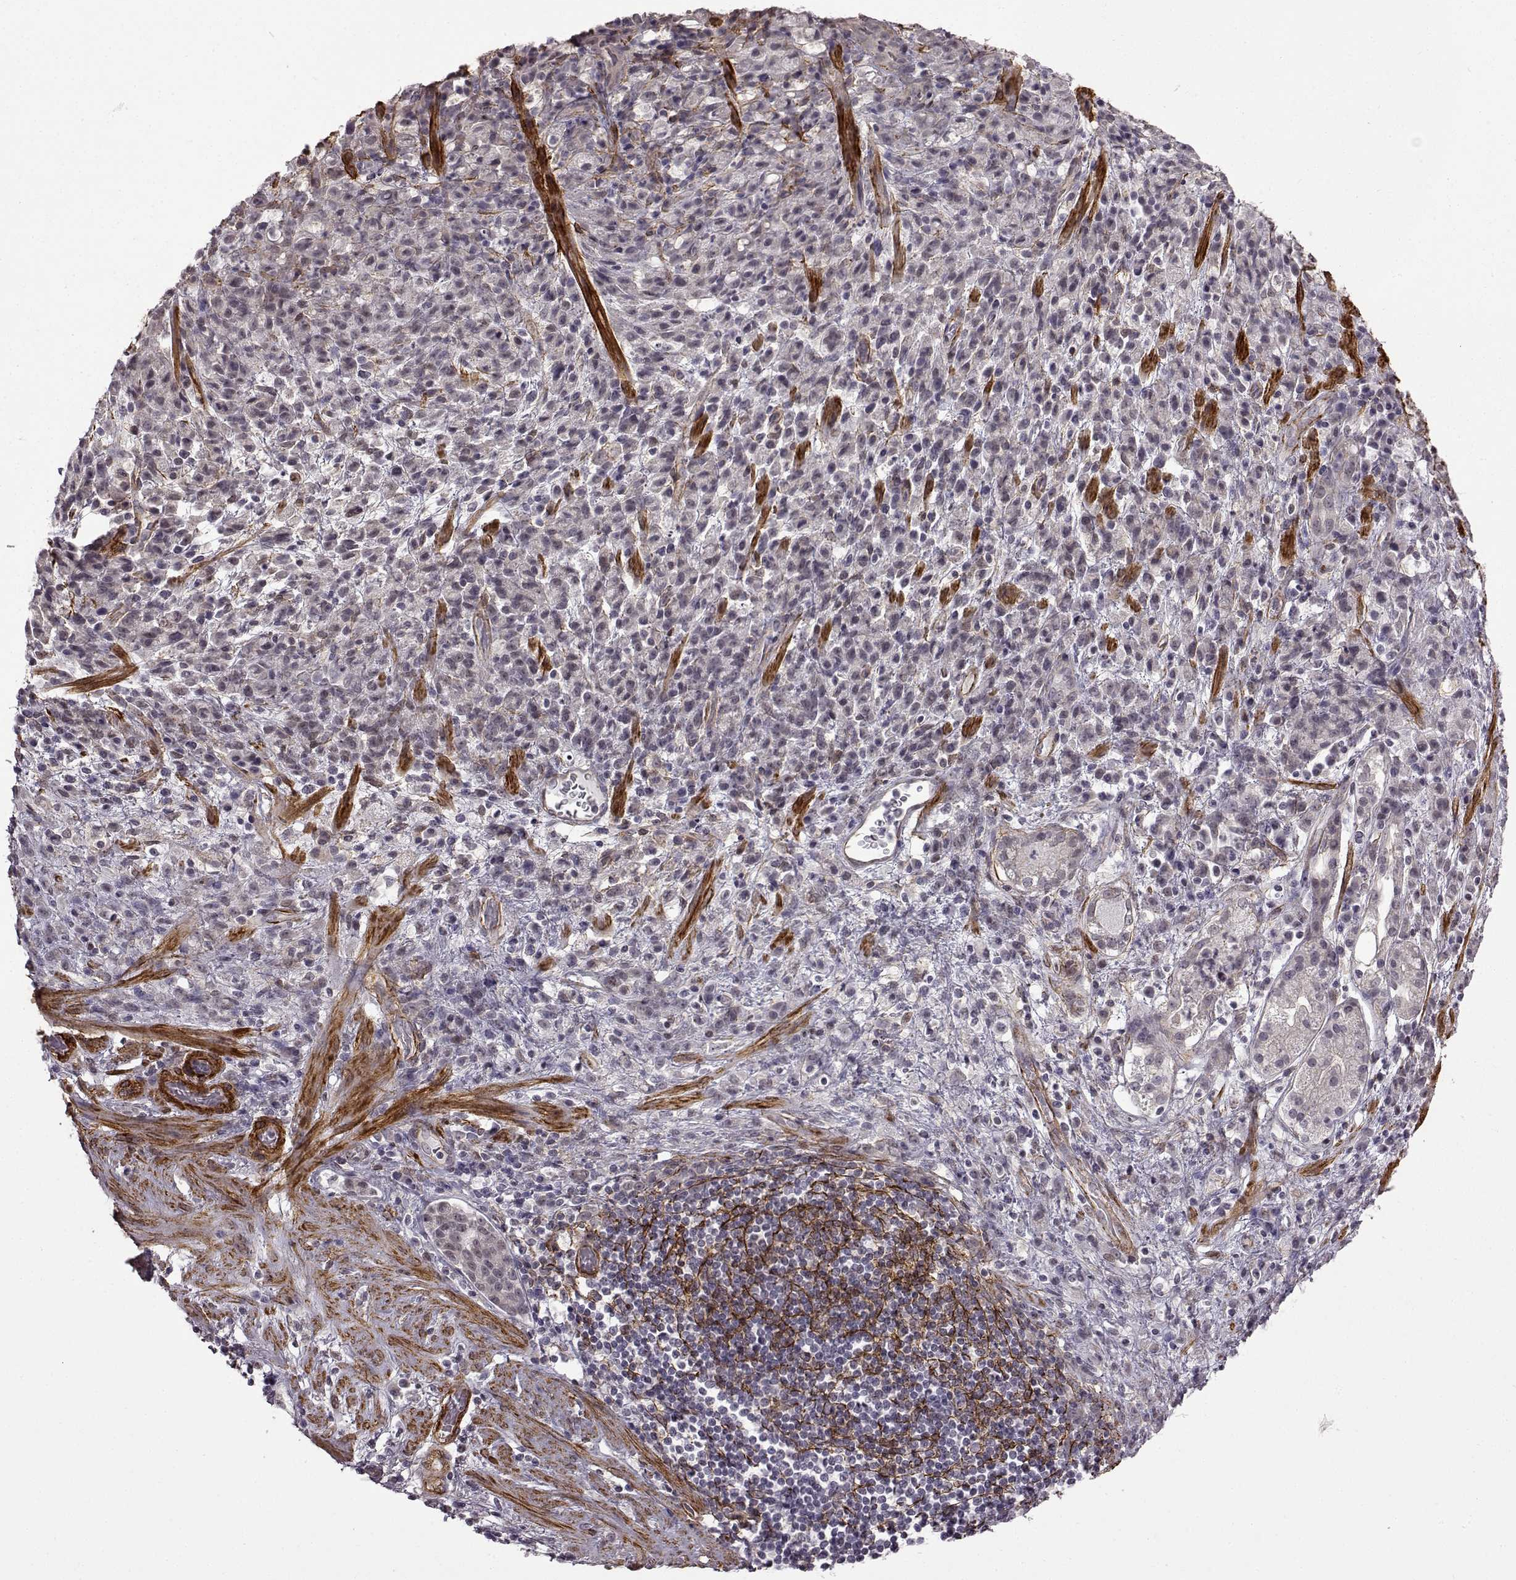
{"staining": {"intensity": "negative", "quantity": "none", "location": "none"}, "tissue": "stomach cancer", "cell_type": "Tumor cells", "image_type": "cancer", "snomed": [{"axis": "morphology", "description": "Adenocarcinoma, NOS"}, {"axis": "topography", "description": "Stomach"}], "caption": "Tumor cells show no significant protein positivity in stomach cancer (adenocarcinoma). (Immunohistochemistry, brightfield microscopy, high magnification).", "gene": "SYNPO2", "patient": {"sex": "female", "age": 60}}